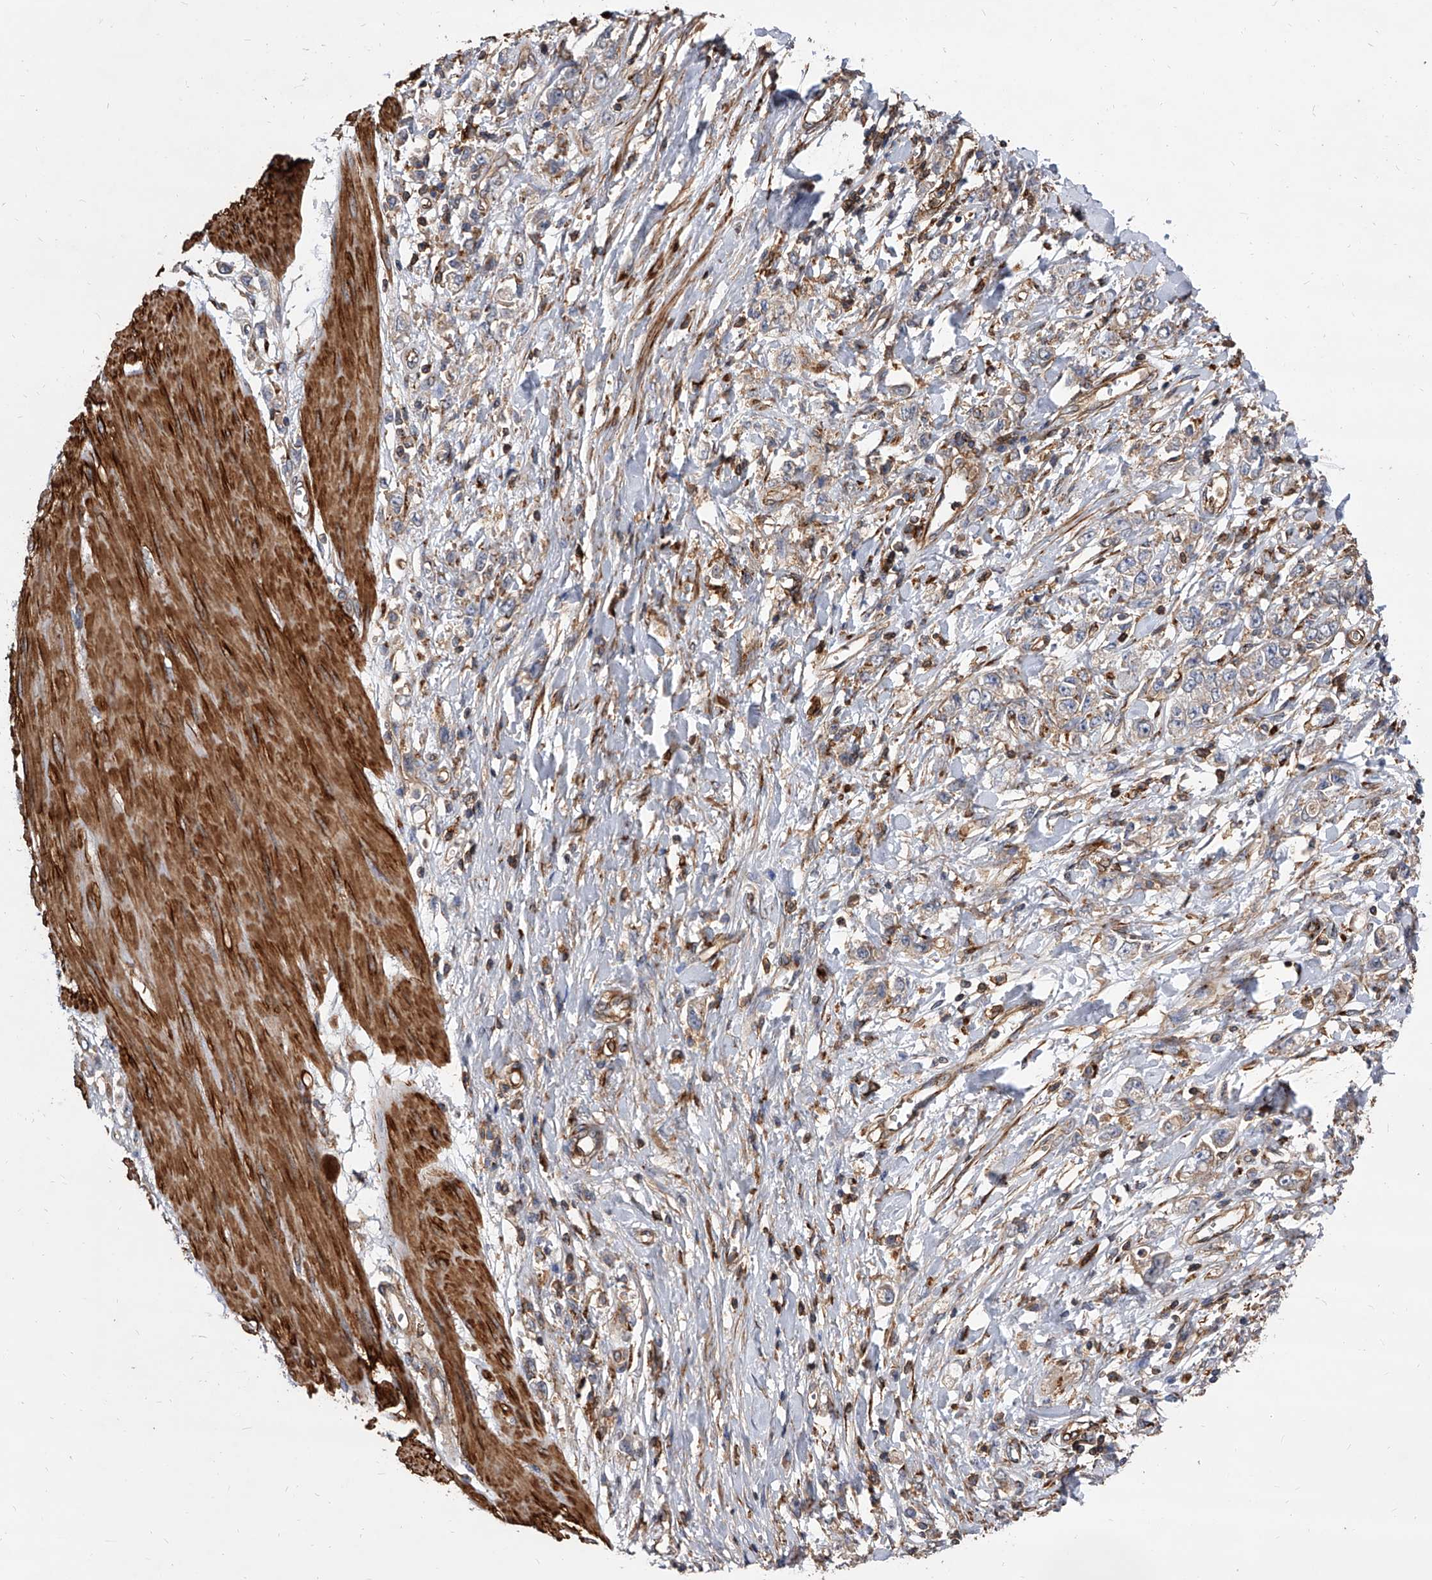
{"staining": {"intensity": "negative", "quantity": "none", "location": "none"}, "tissue": "stomach cancer", "cell_type": "Tumor cells", "image_type": "cancer", "snomed": [{"axis": "morphology", "description": "Adenocarcinoma, NOS"}, {"axis": "topography", "description": "Stomach"}], "caption": "DAB immunohistochemical staining of stomach cancer (adenocarcinoma) demonstrates no significant positivity in tumor cells.", "gene": "PISD", "patient": {"sex": "female", "age": 76}}